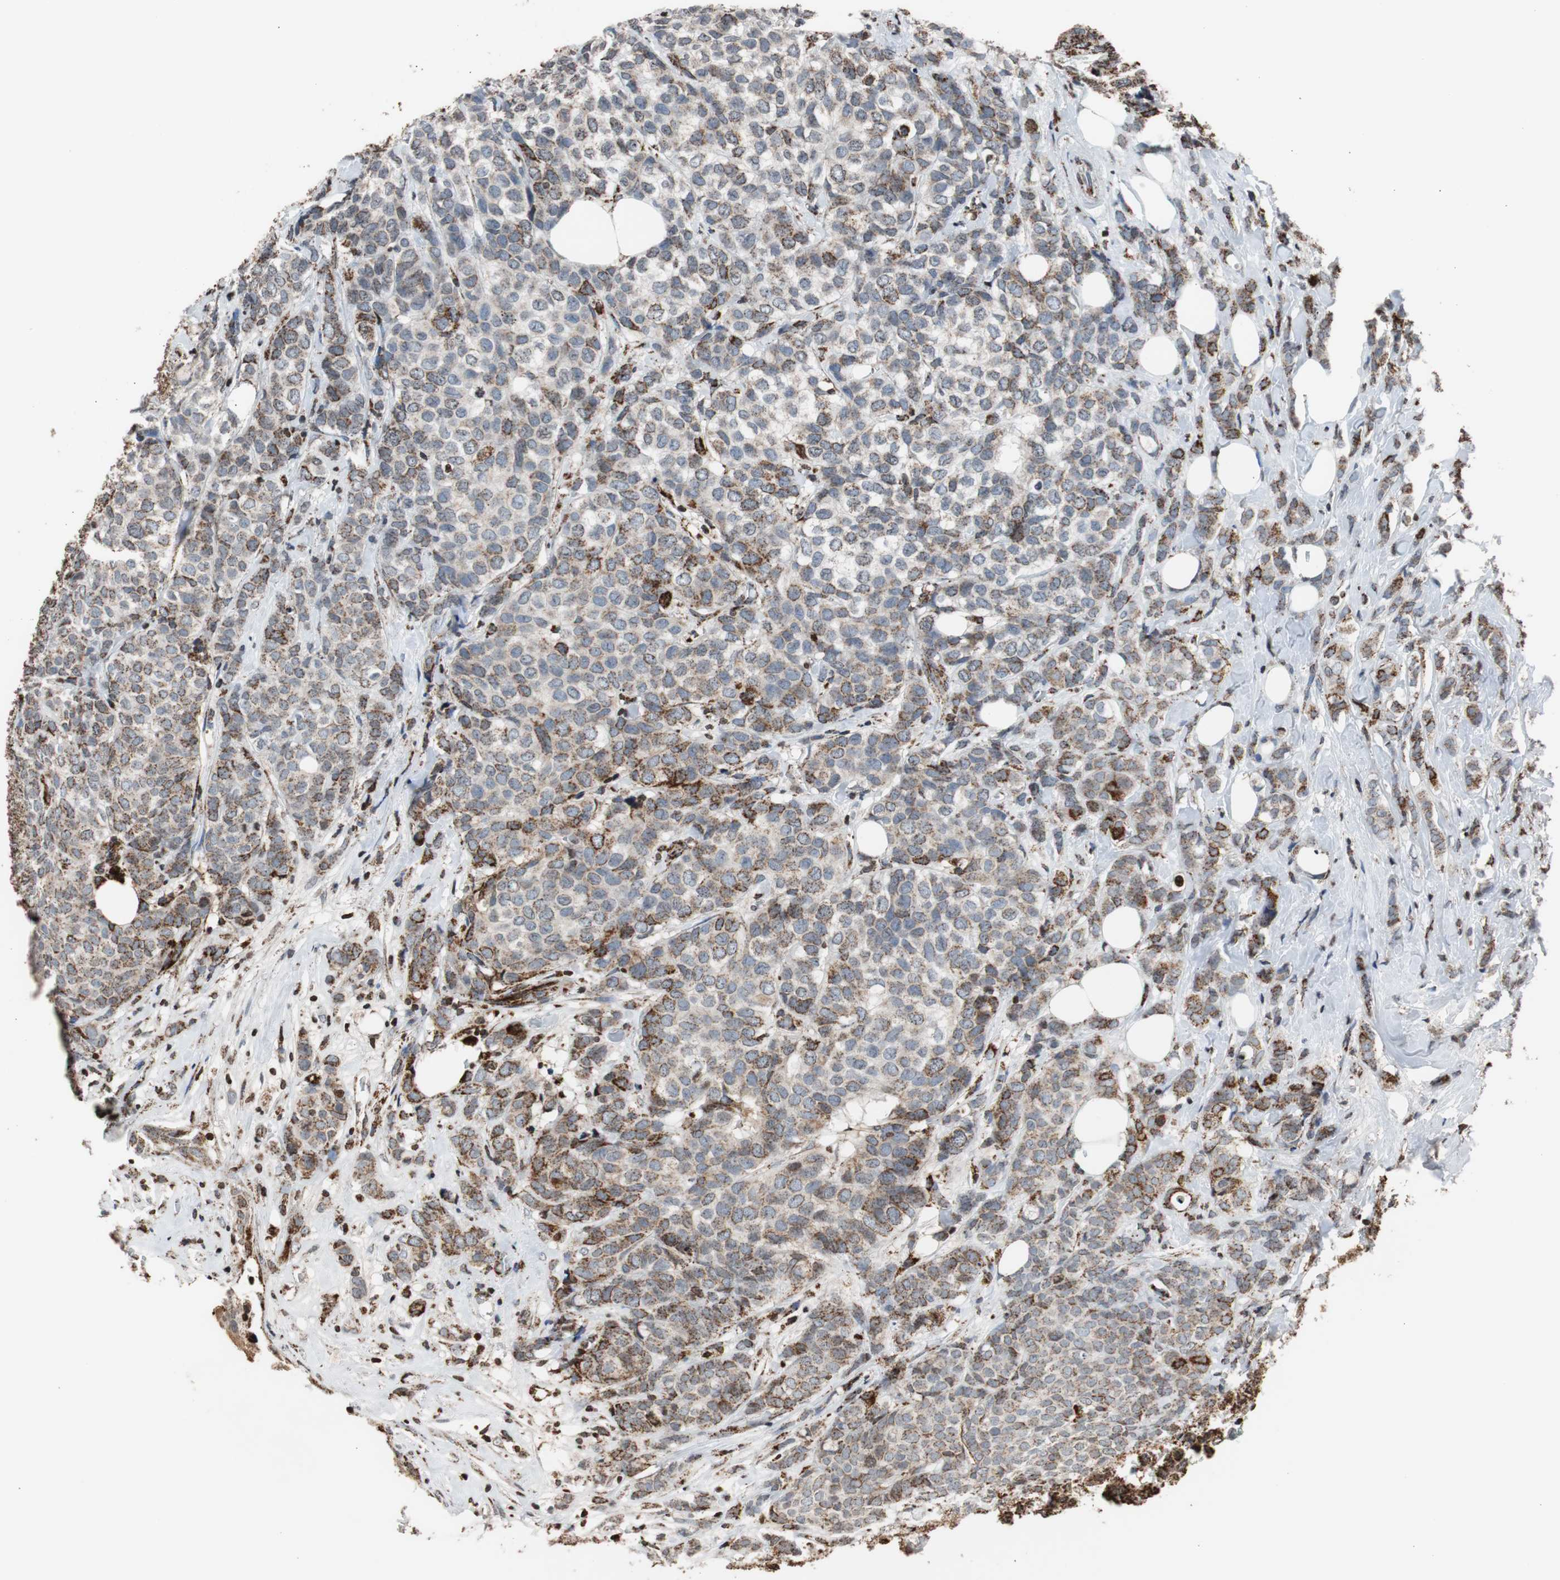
{"staining": {"intensity": "moderate", "quantity": ">75%", "location": "cytoplasmic/membranous"}, "tissue": "breast cancer", "cell_type": "Tumor cells", "image_type": "cancer", "snomed": [{"axis": "morphology", "description": "Lobular carcinoma"}, {"axis": "topography", "description": "Breast"}], "caption": "Protein expression by immunohistochemistry demonstrates moderate cytoplasmic/membranous positivity in approximately >75% of tumor cells in breast cancer (lobular carcinoma).", "gene": "HSPA9", "patient": {"sex": "female", "age": 60}}